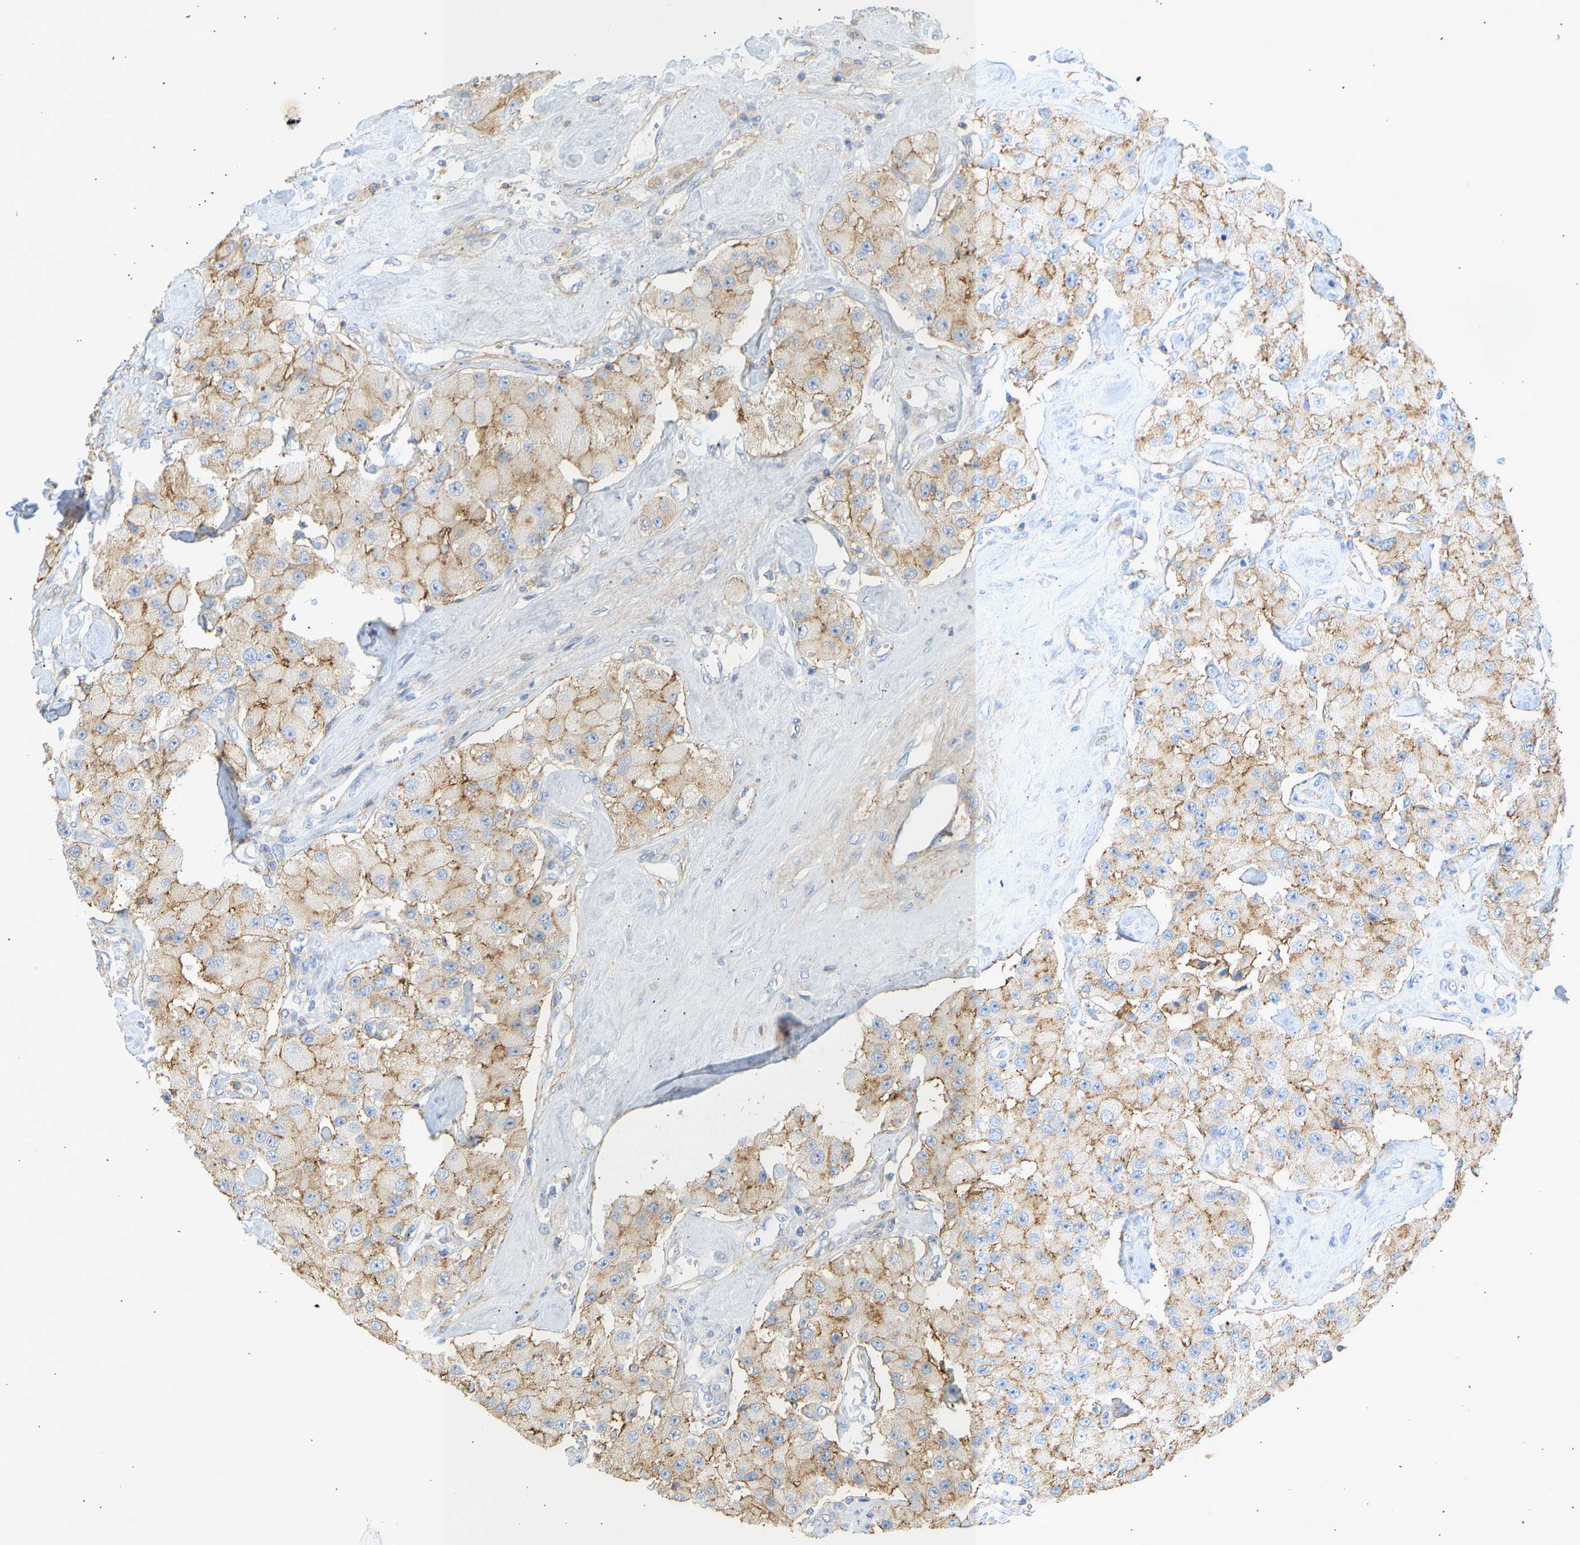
{"staining": {"intensity": "moderate", "quantity": "25%-75%", "location": "cytoplasmic/membranous"}, "tissue": "carcinoid", "cell_type": "Tumor cells", "image_type": "cancer", "snomed": [{"axis": "morphology", "description": "Carcinoid, malignant, NOS"}, {"axis": "topography", "description": "Pancreas"}], "caption": "Carcinoid stained with immunohistochemistry displays moderate cytoplasmic/membranous staining in approximately 25%-75% of tumor cells. (DAB IHC with brightfield microscopy, high magnification).", "gene": "BVES", "patient": {"sex": "male", "age": 41}}